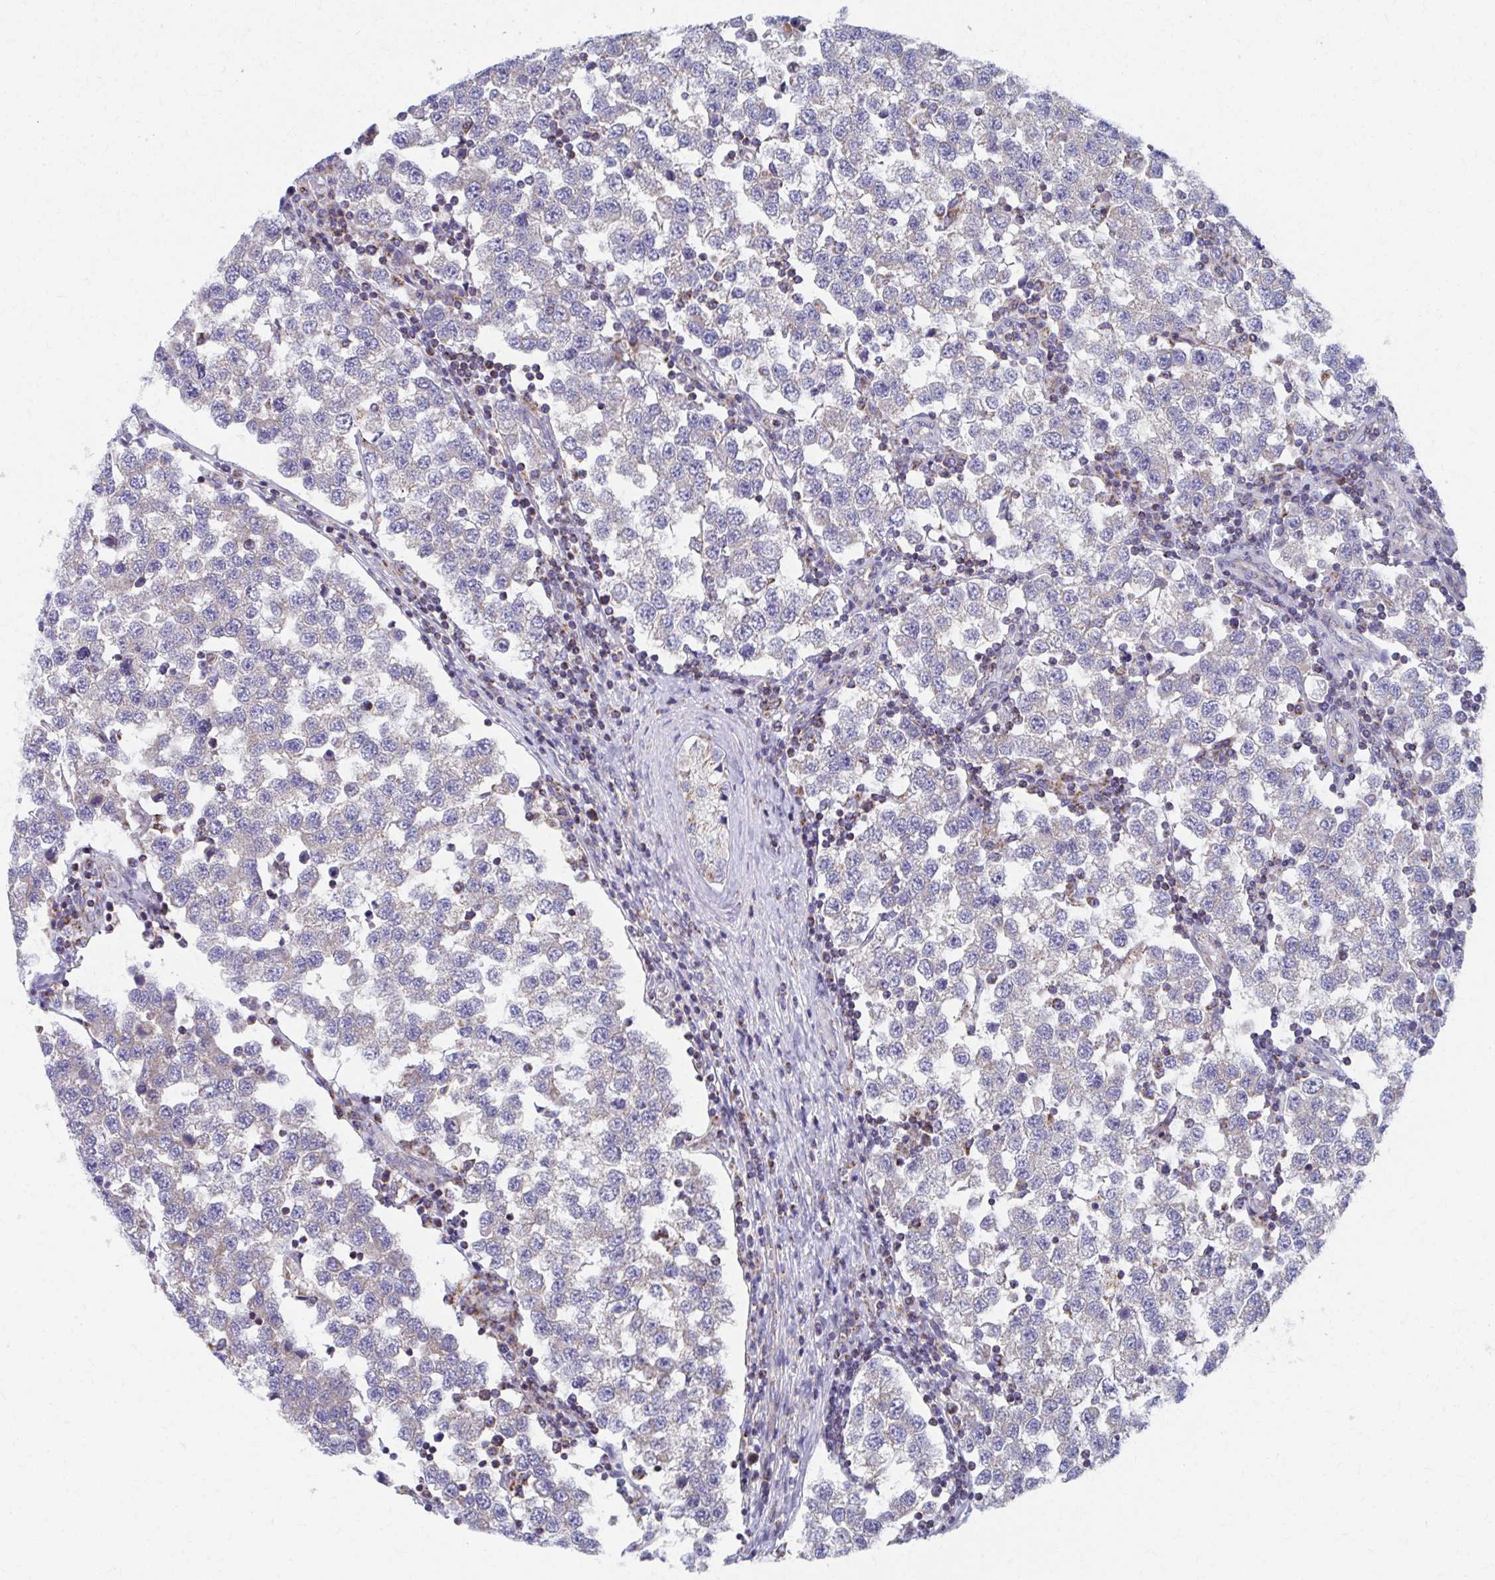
{"staining": {"intensity": "negative", "quantity": "none", "location": "none"}, "tissue": "testis cancer", "cell_type": "Tumor cells", "image_type": "cancer", "snomed": [{"axis": "morphology", "description": "Seminoma, NOS"}, {"axis": "topography", "description": "Testis"}], "caption": "This is an IHC photomicrograph of testis cancer (seminoma). There is no expression in tumor cells.", "gene": "RCC1L", "patient": {"sex": "male", "age": 34}}